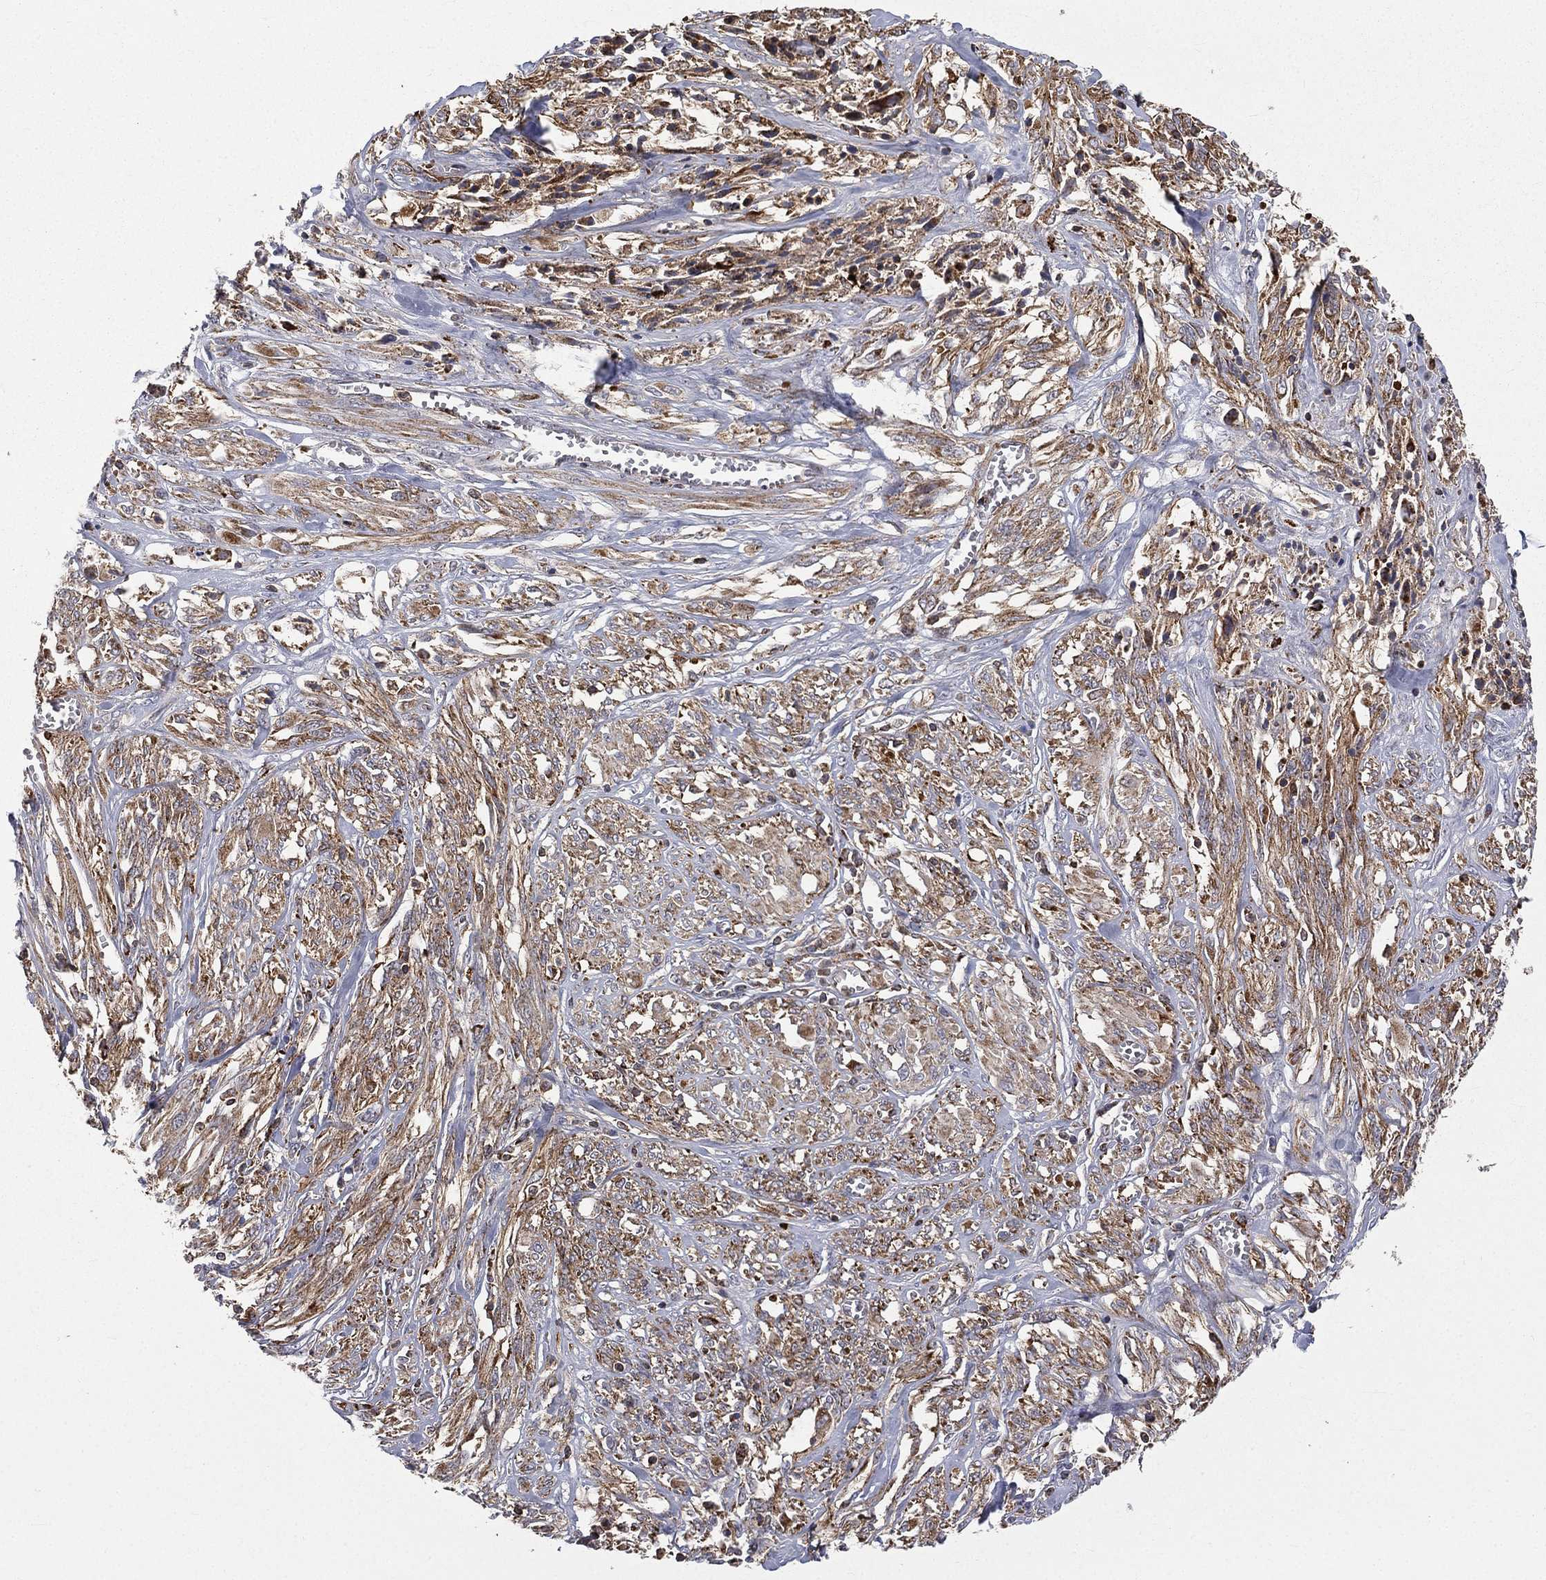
{"staining": {"intensity": "moderate", "quantity": ">75%", "location": "cytoplasmic/membranous"}, "tissue": "melanoma", "cell_type": "Tumor cells", "image_type": "cancer", "snomed": [{"axis": "morphology", "description": "Malignant melanoma, NOS"}, {"axis": "topography", "description": "Skin"}], "caption": "Tumor cells exhibit medium levels of moderate cytoplasmic/membranous positivity in about >75% of cells in human malignant melanoma.", "gene": "RIN3", "patient": {"sex": "female", "age": 91}}